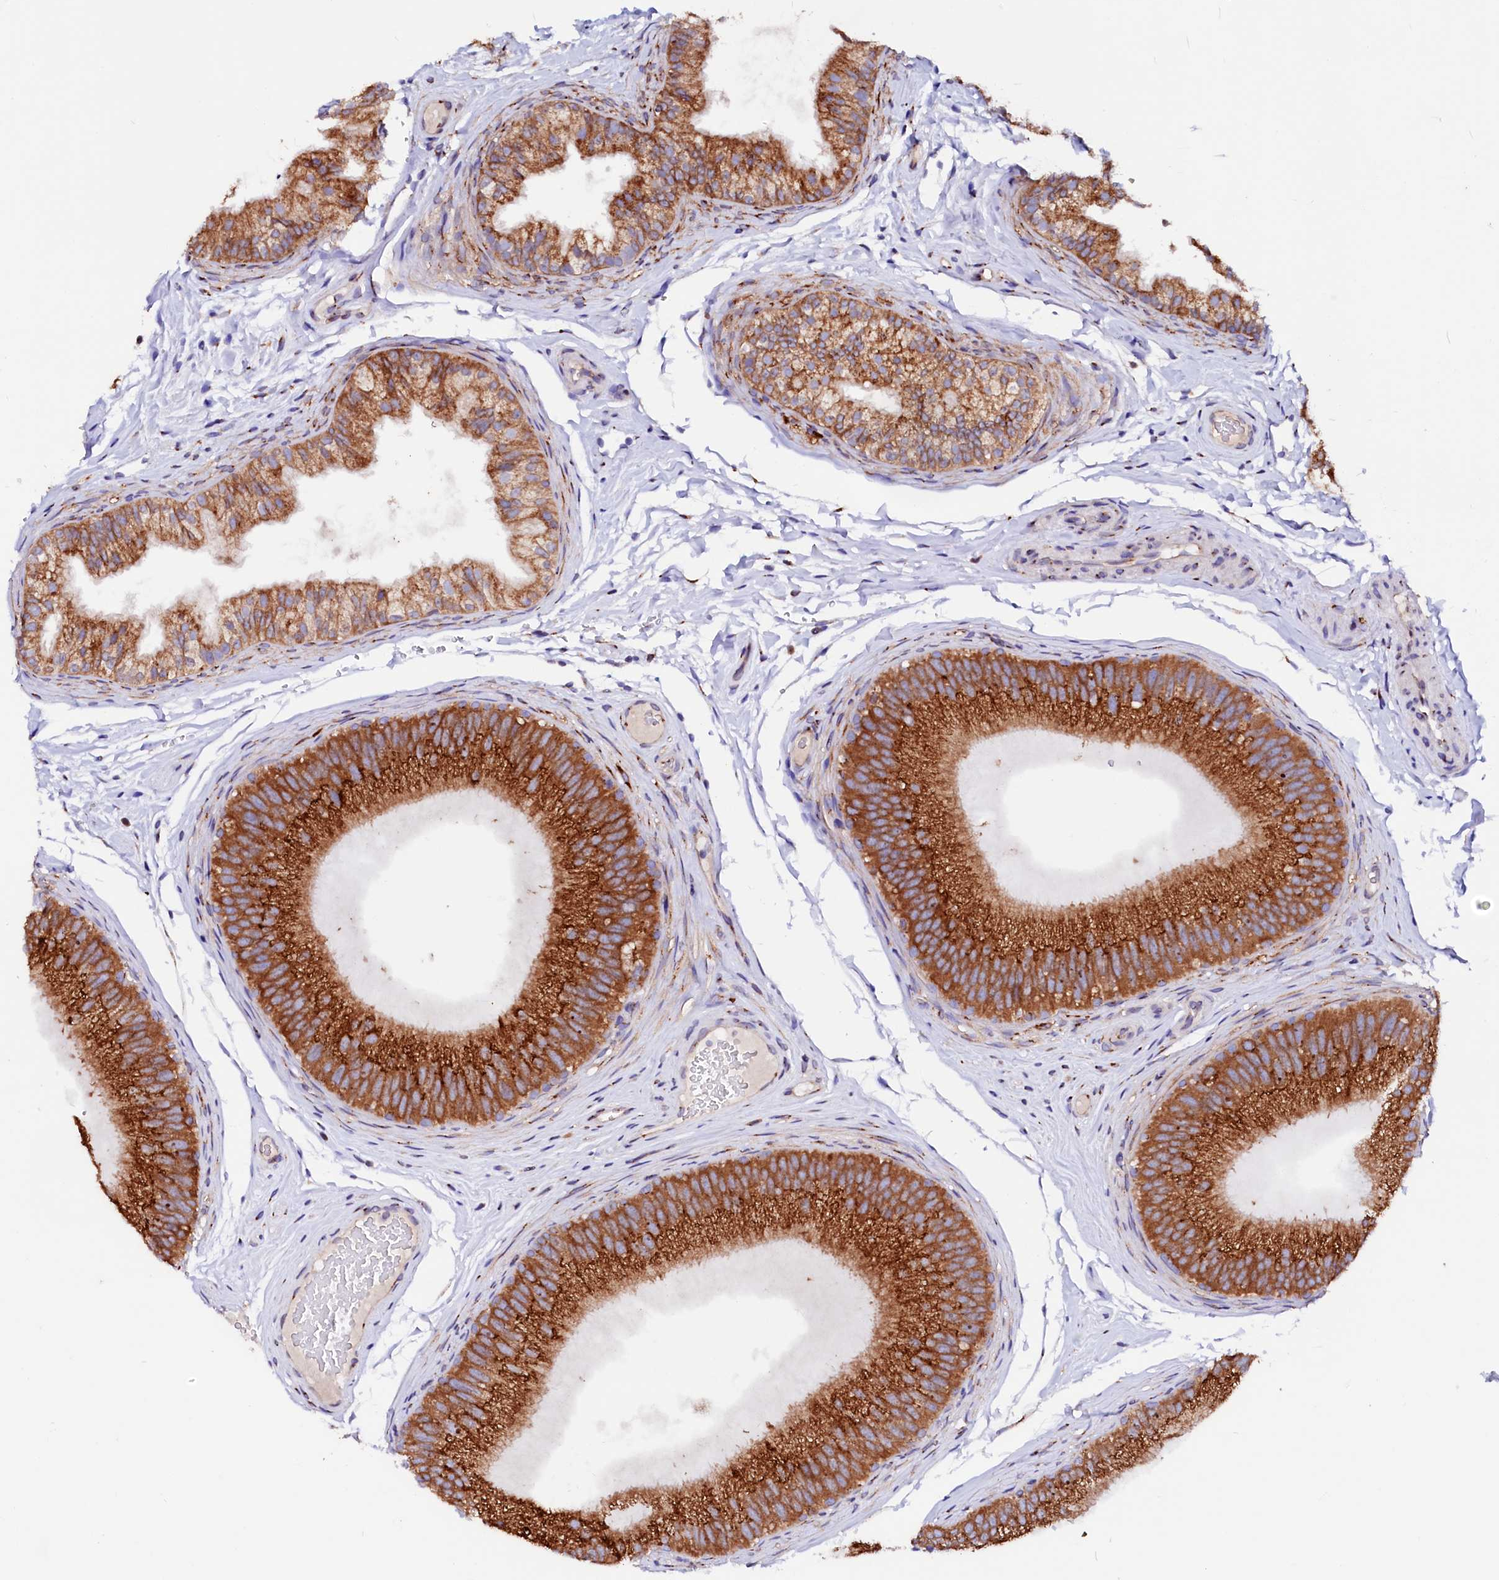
{"staining": {"intensity": "strong", "quantity": ">75%", "location": "cytoplasmic/membranous"}, "tissue": "epididymis", "cell_type": "Glandular cells", "image_type": "normal", "snomed": [{"axis": "morphology", "description": "Normal tissue, NOS"}, {"axis": "topography", "description": "Epididymis"}], "caption": "The histopathology image exhibits a brown stain indicating the presence of a protein in the cytoplasmic/membranous of glandular cells in epididymis. (DAB IHC with brightfield microscopy, high magnification).", "gene": "LMAN1", "patient": {"sex": "male", "age": 45}}